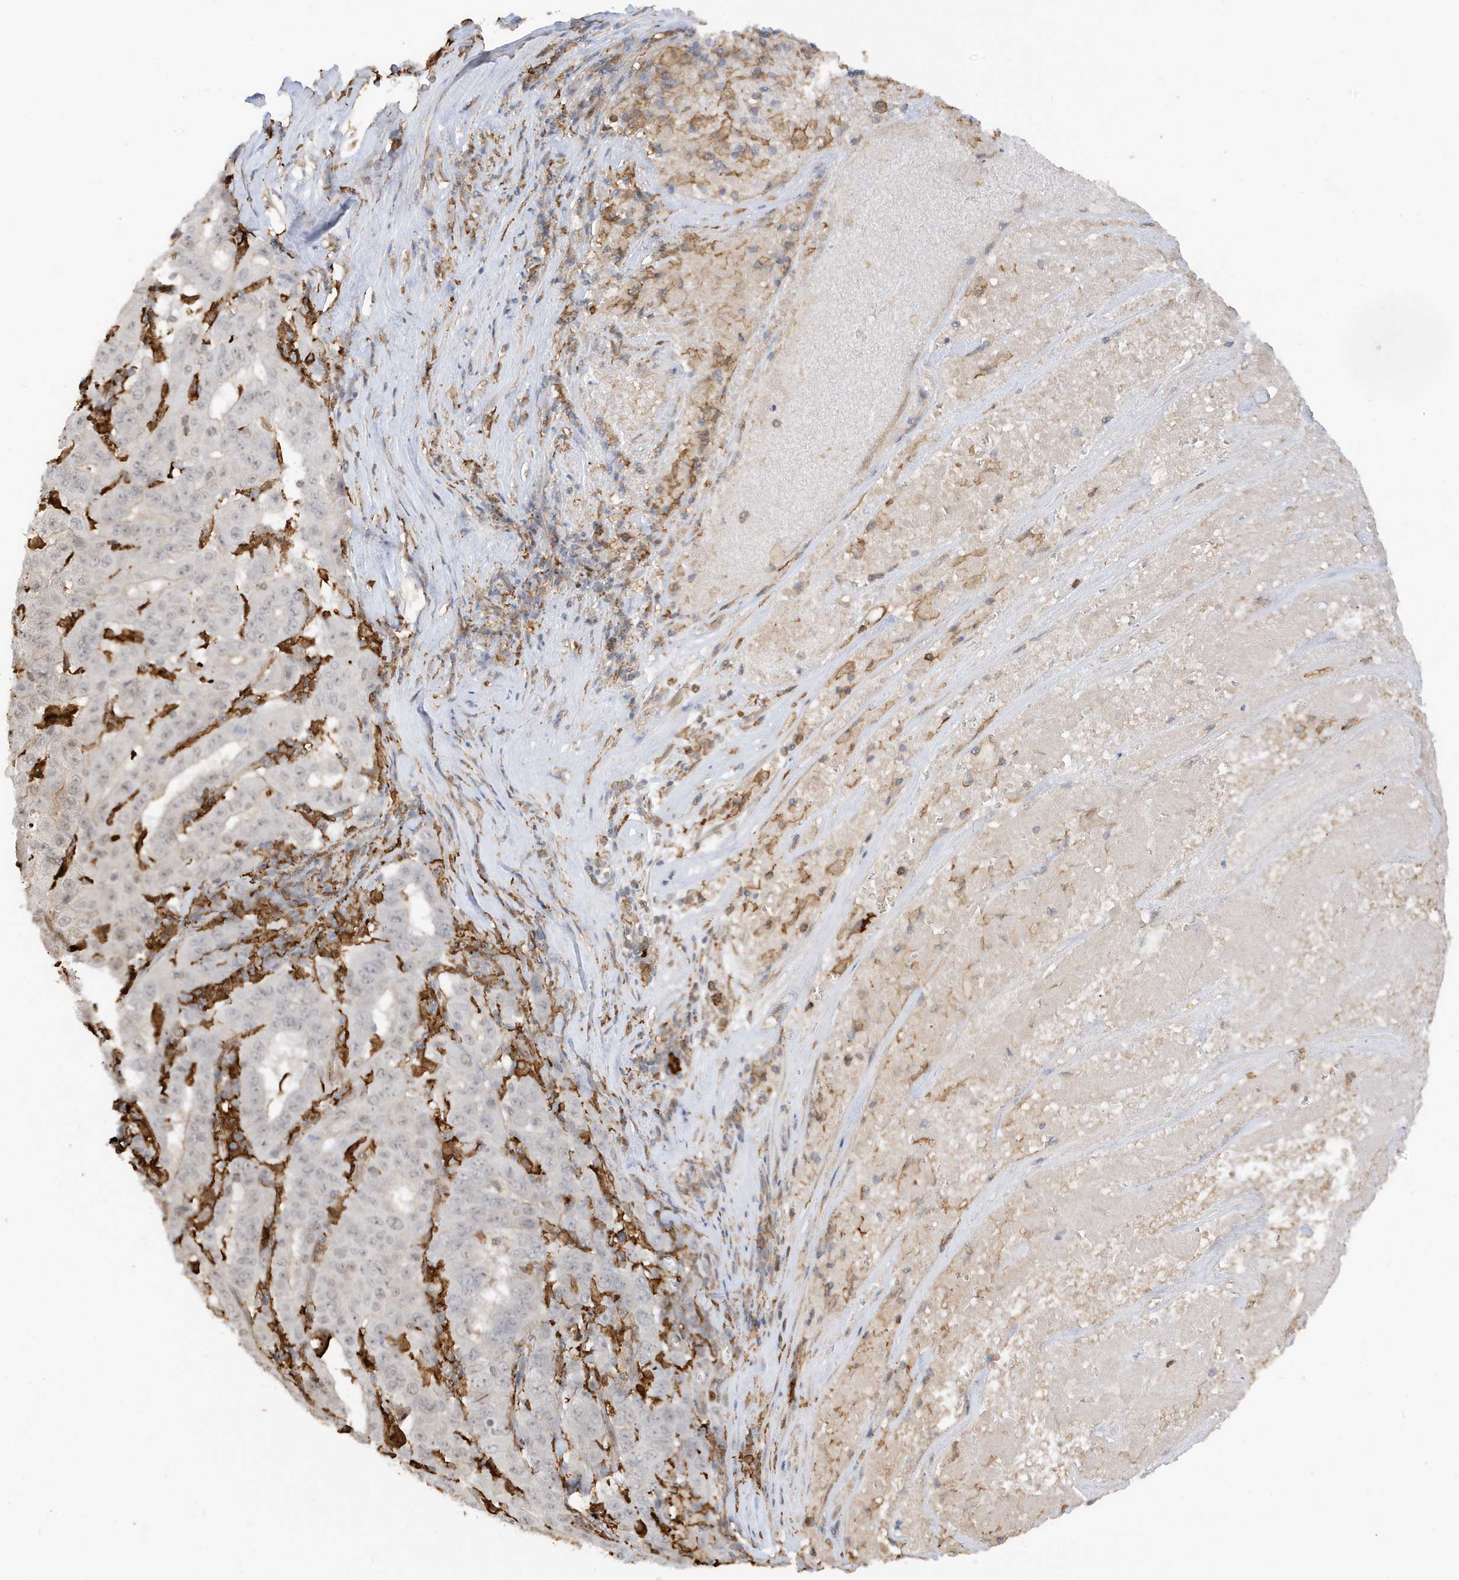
{"staining": {"intensity": "negative", "quantity": "none", "location": "none"}, "tissue": "pancreatic cancer", "cell_type": "Tumor cells", "image_type": "cancer", "snomed": [{"axis": "morphology", "description": "Adenocarcinoma, NOS"}, {"axis": "topography", "description": "Pancreas"}], "caption": "DAB immunohistochemical staining of human pancreatic adenocarcinoma shows no significant expression in tumor cells.", "gene": "PHACTR2", "patient": {"sex": "male", "age": 63}}